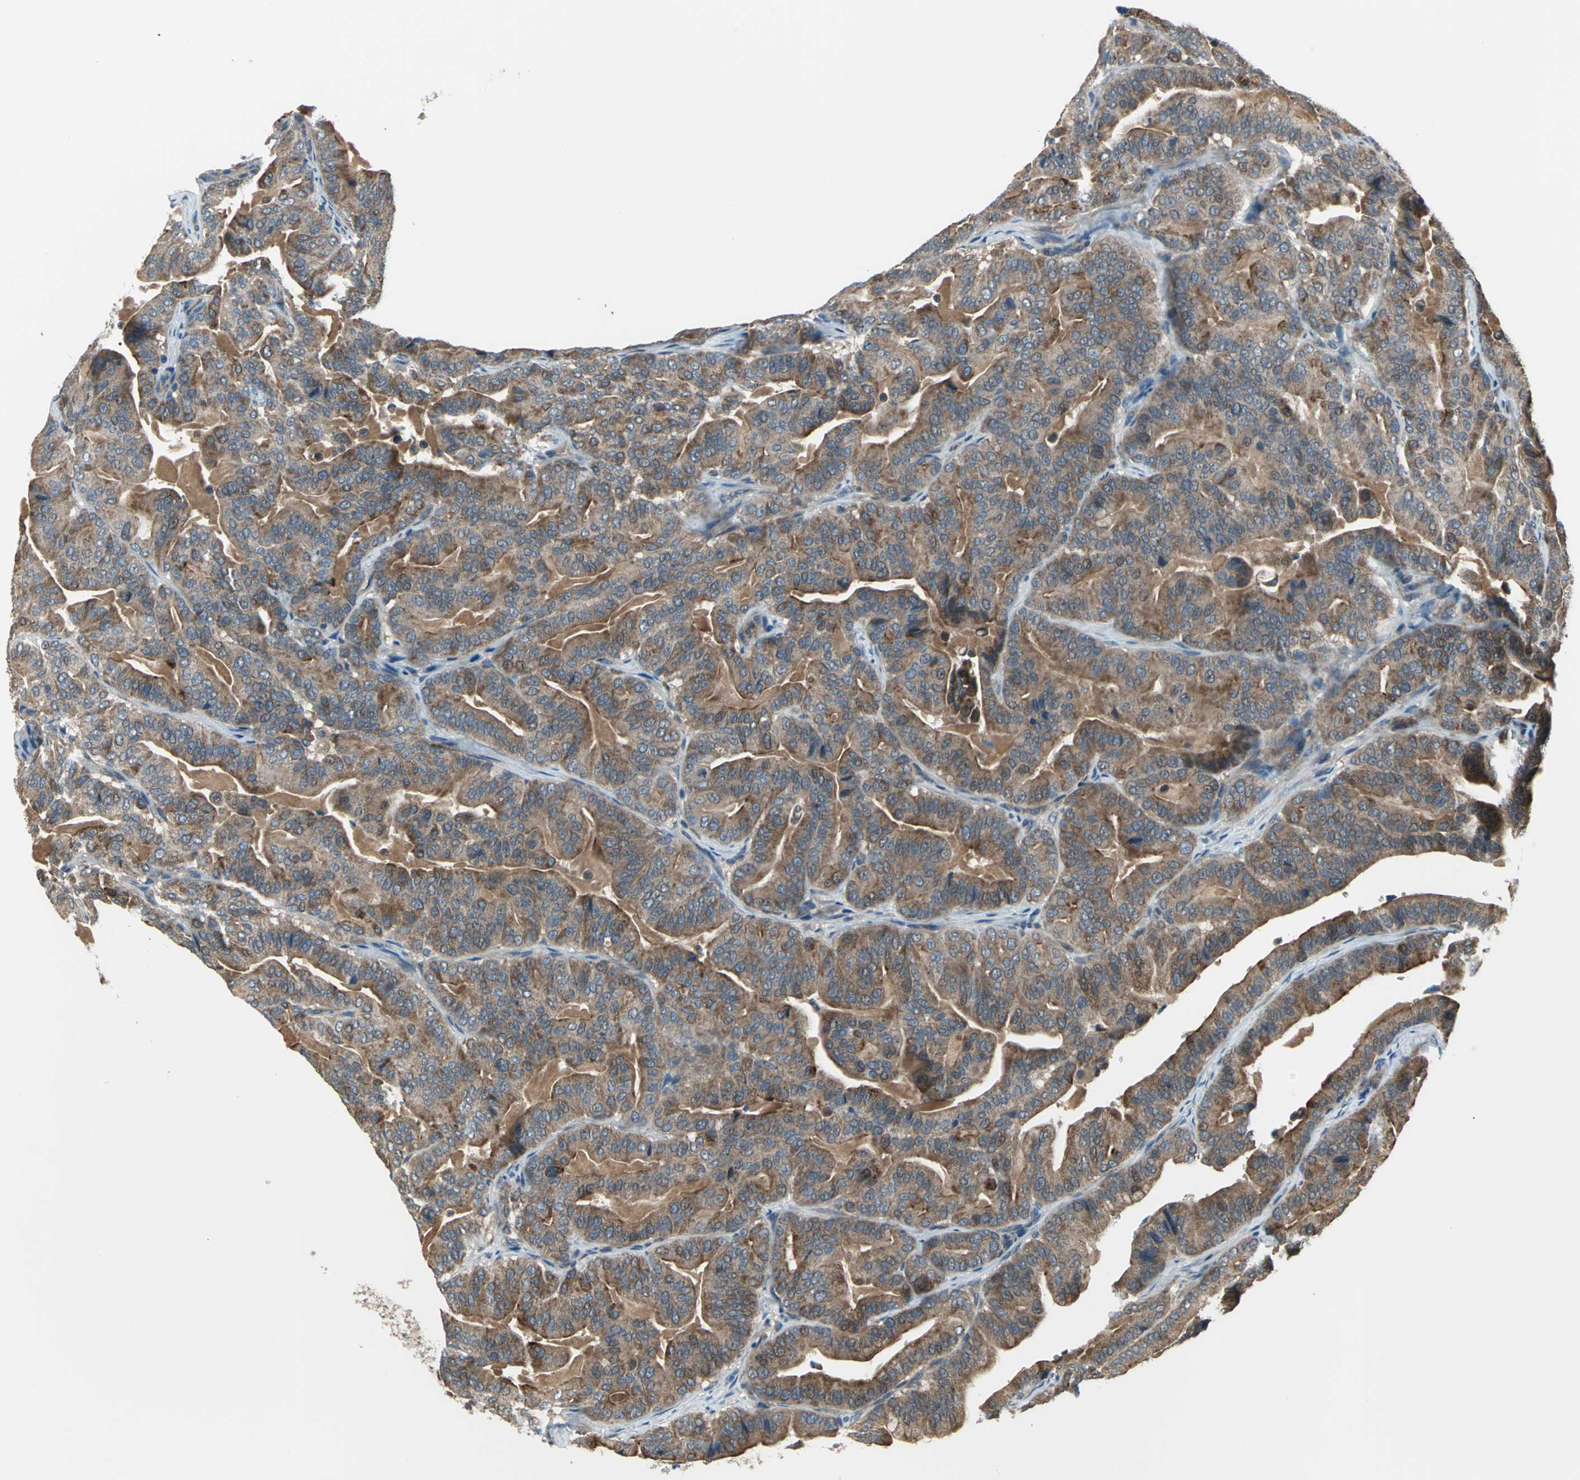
{"staining": {"intensity": "strong", "quantity": ">75%", "location": "cytoplasmic/membranous,nuclear"}, "tissue": "pancreatic cancer", "cell_type": "Tumor cells", "image_type": "cancer", "snomed": [{"axis": "morphology", "description": "Adenocarcinoma, NOS"}, {"axis": "topography", "description": "Pancreas"}], "caption": "The image exhibits a brown stain indicating the presence of a protein in the cytoplasmic/membranous and nuclear of tumor cells in adenocarcinoma (pancreatic).", "gene": "TRAK1", "patient": {"sex": "male", "age": 63}}